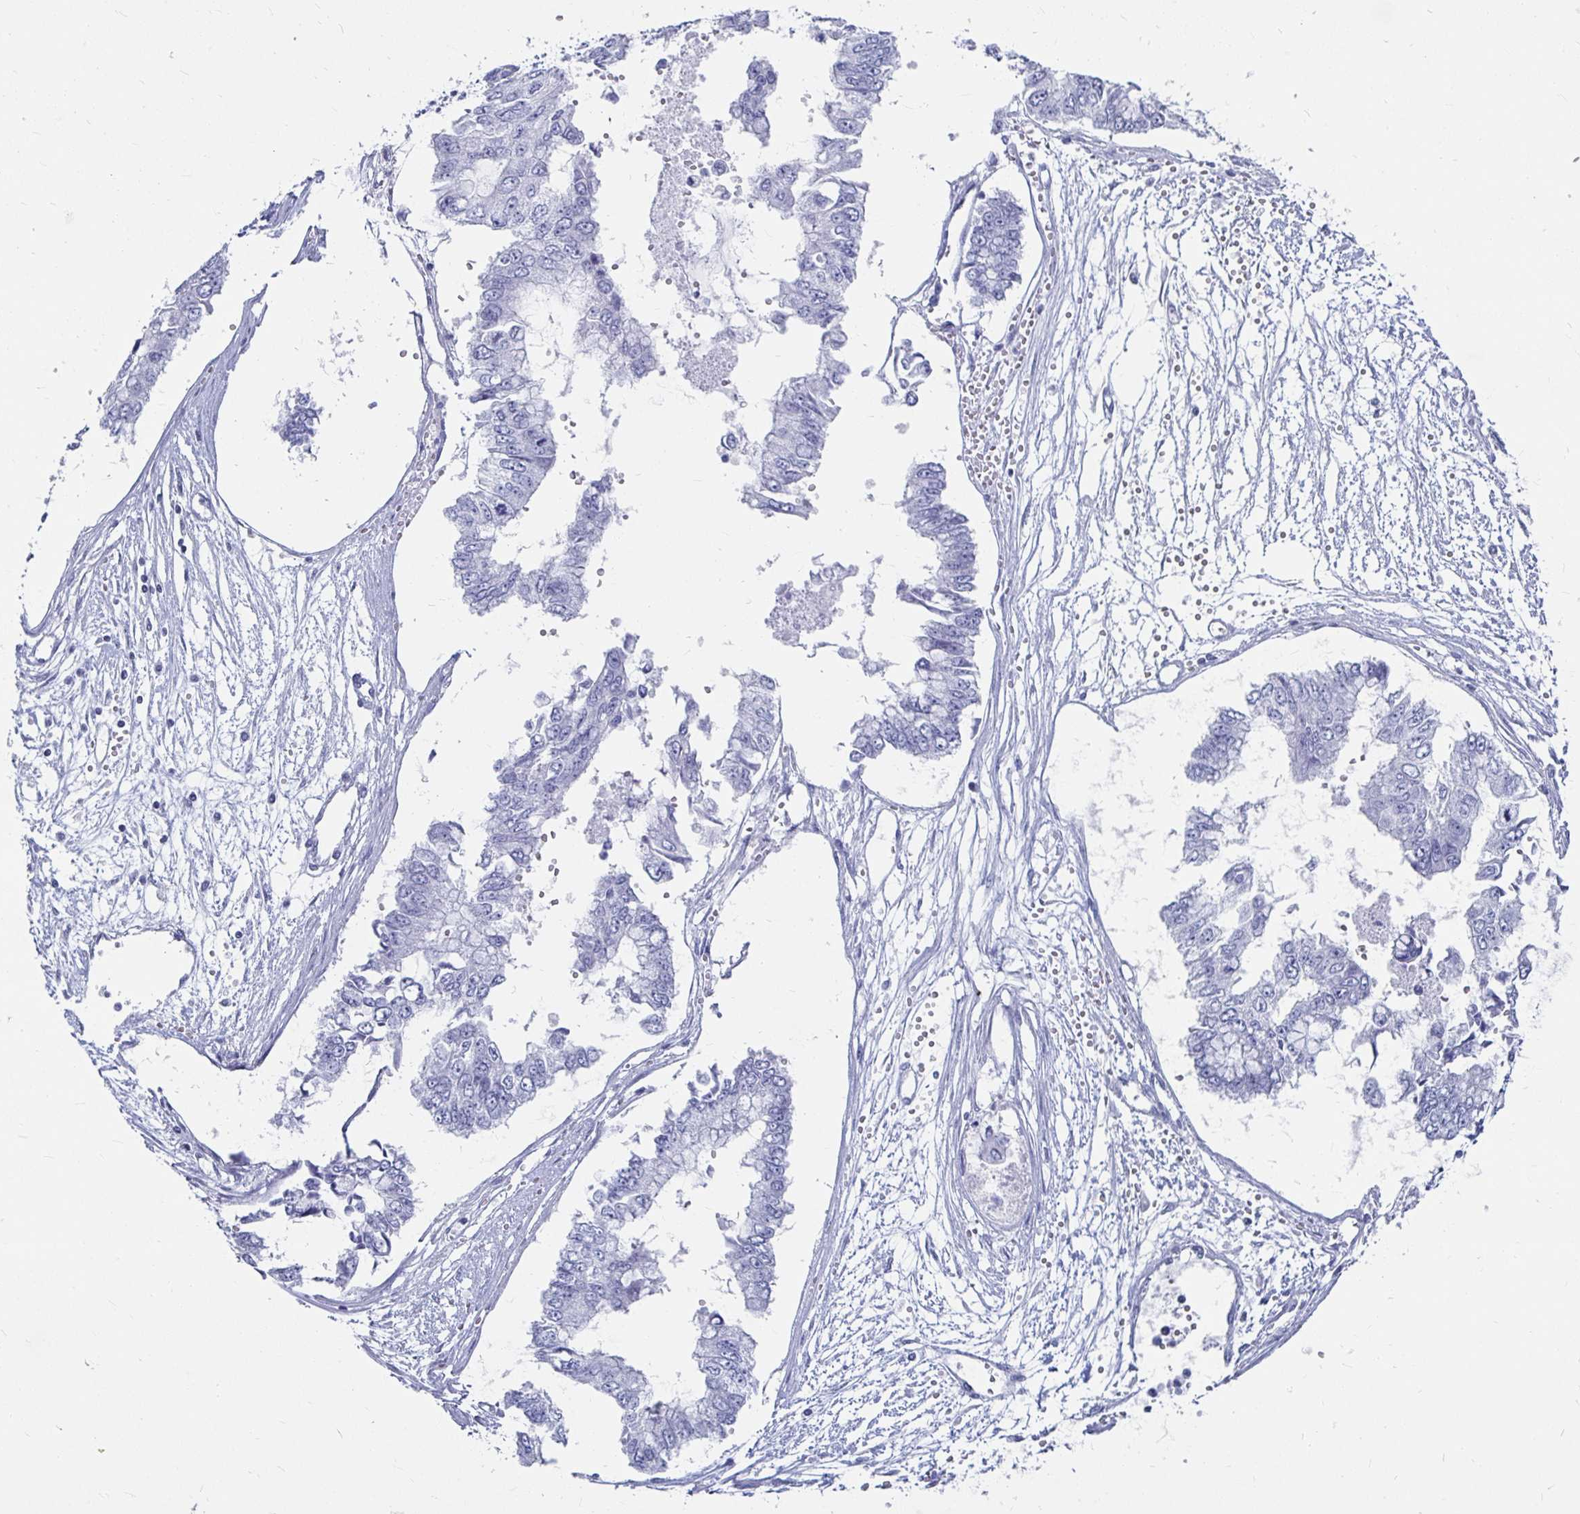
{"staining": {"intensity": "negative", "quantity": "none", "location": "none"}, "tissue": "ovarian cancer", "cell_type": "Tumor cells", "image_type": "cancer", "snomed": [{"axis": "morphology", "description": "Cystadenocarcinoma, mucinous, NOS"}, {"axis": "topography", "description": "Ovary"}], "caption": "High magnification brightfield microscopy of ovarian mucinous cystadenocarcinoma stained with DAB (3,3'-diaminobenzidine) (brown) and counterstained with hematoxylin (blue): tumor cells show no significant staining.", "gene": "CA9", "patient": {"sex": "female", "age": 72}}